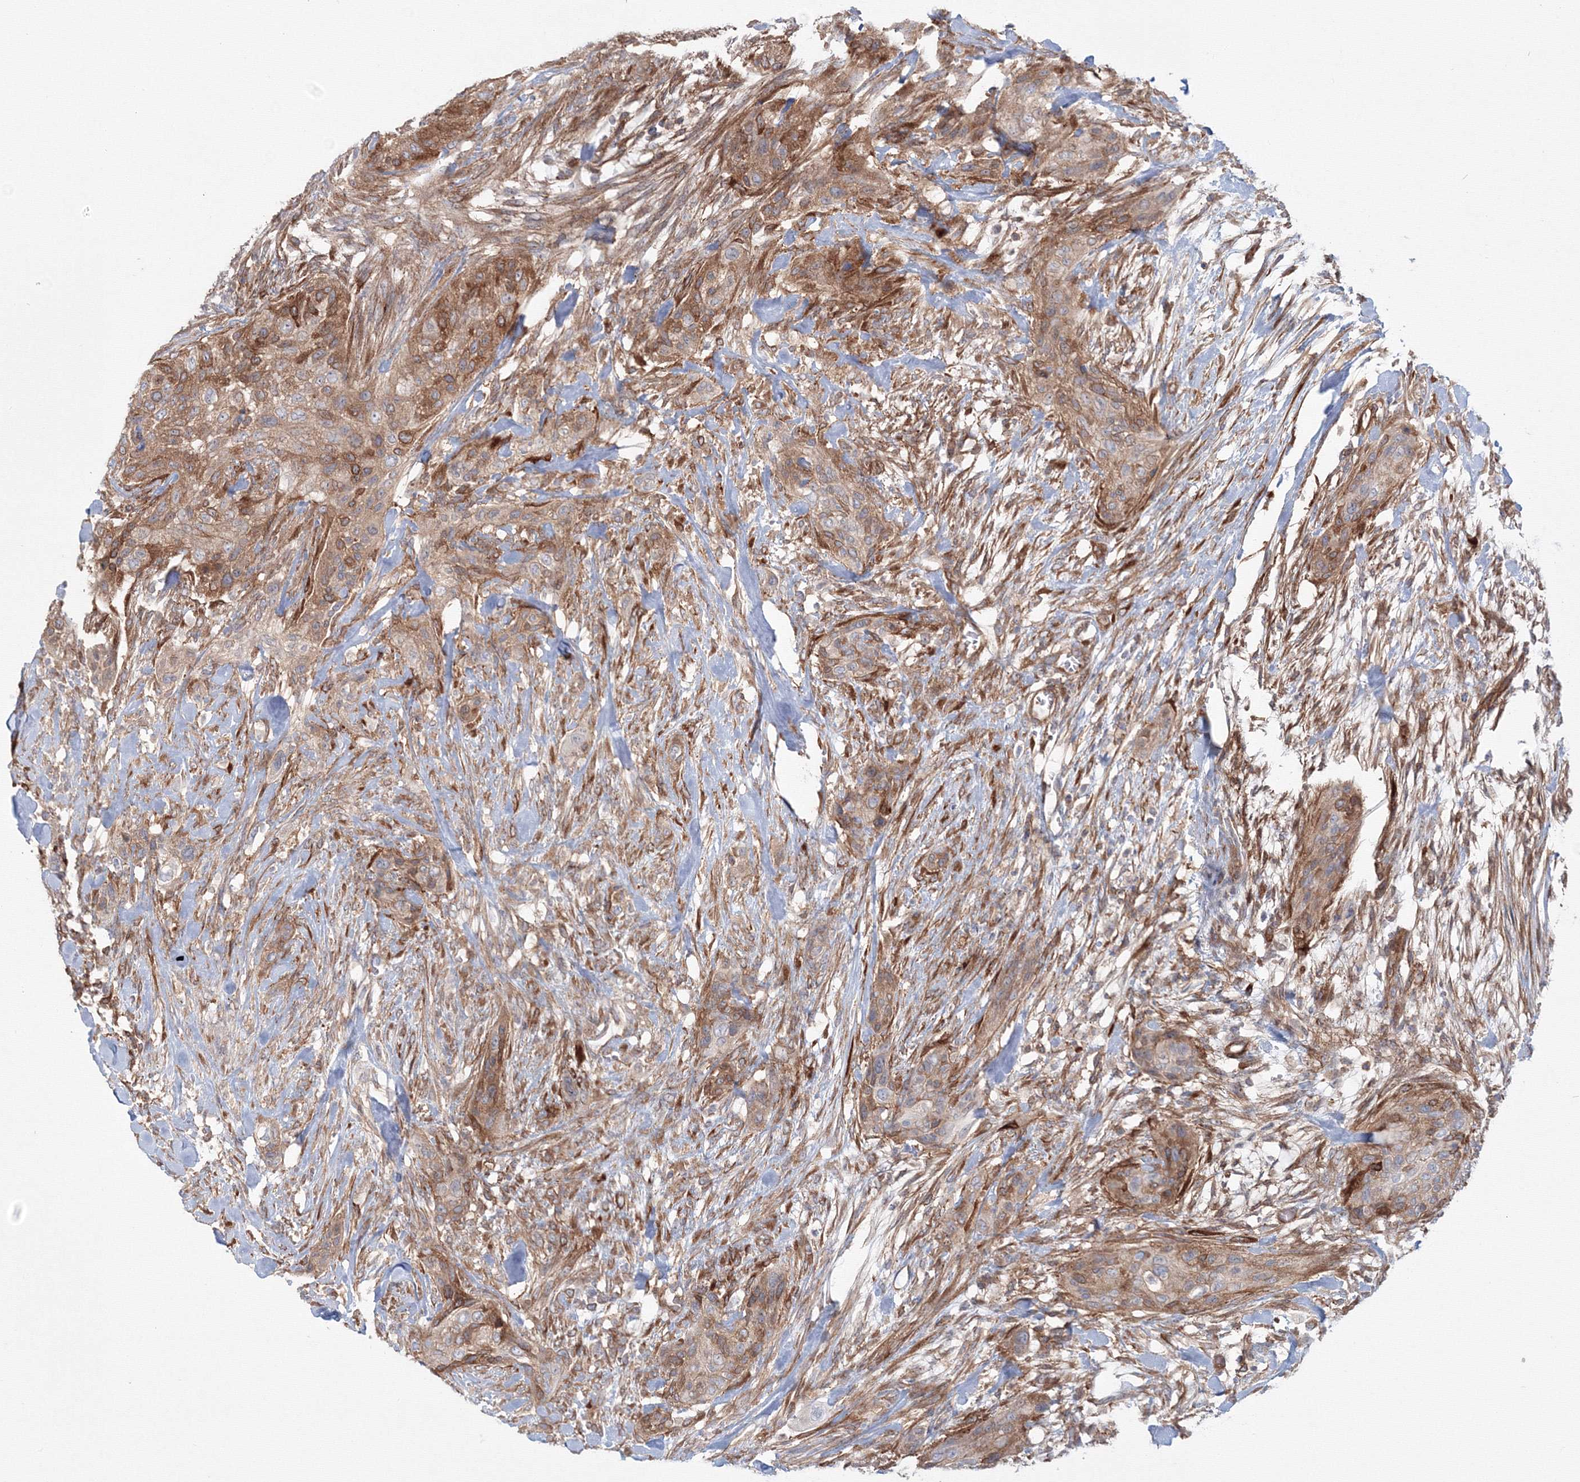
{"staining": {"intensity": "moderate", "quantity": ">75%", "location": "cytoplasmic/membranous"}, "tissue": "urothelial cancer", "cell_type": "Tumor cells", "image_type": "cancer", "snomed": [{"axis": "morphology", "description": "Urothelial carcinoma, High grade"}, {"axis": "topography", "description": "Urinary bladder"}], "caption": "High-magnification brightfield microscopy of urothelial cancer stained with DAB (3,3'-diaminobenzidine) (brown) and counterstained with hematoxylin (blue). tumor cells exhibit moderate cytoplasmic/membranous positivity is seen in approximately>75% of cells.", "gene": "SH3PXD2A", "patient": {"sex": "male", "age": 35}}